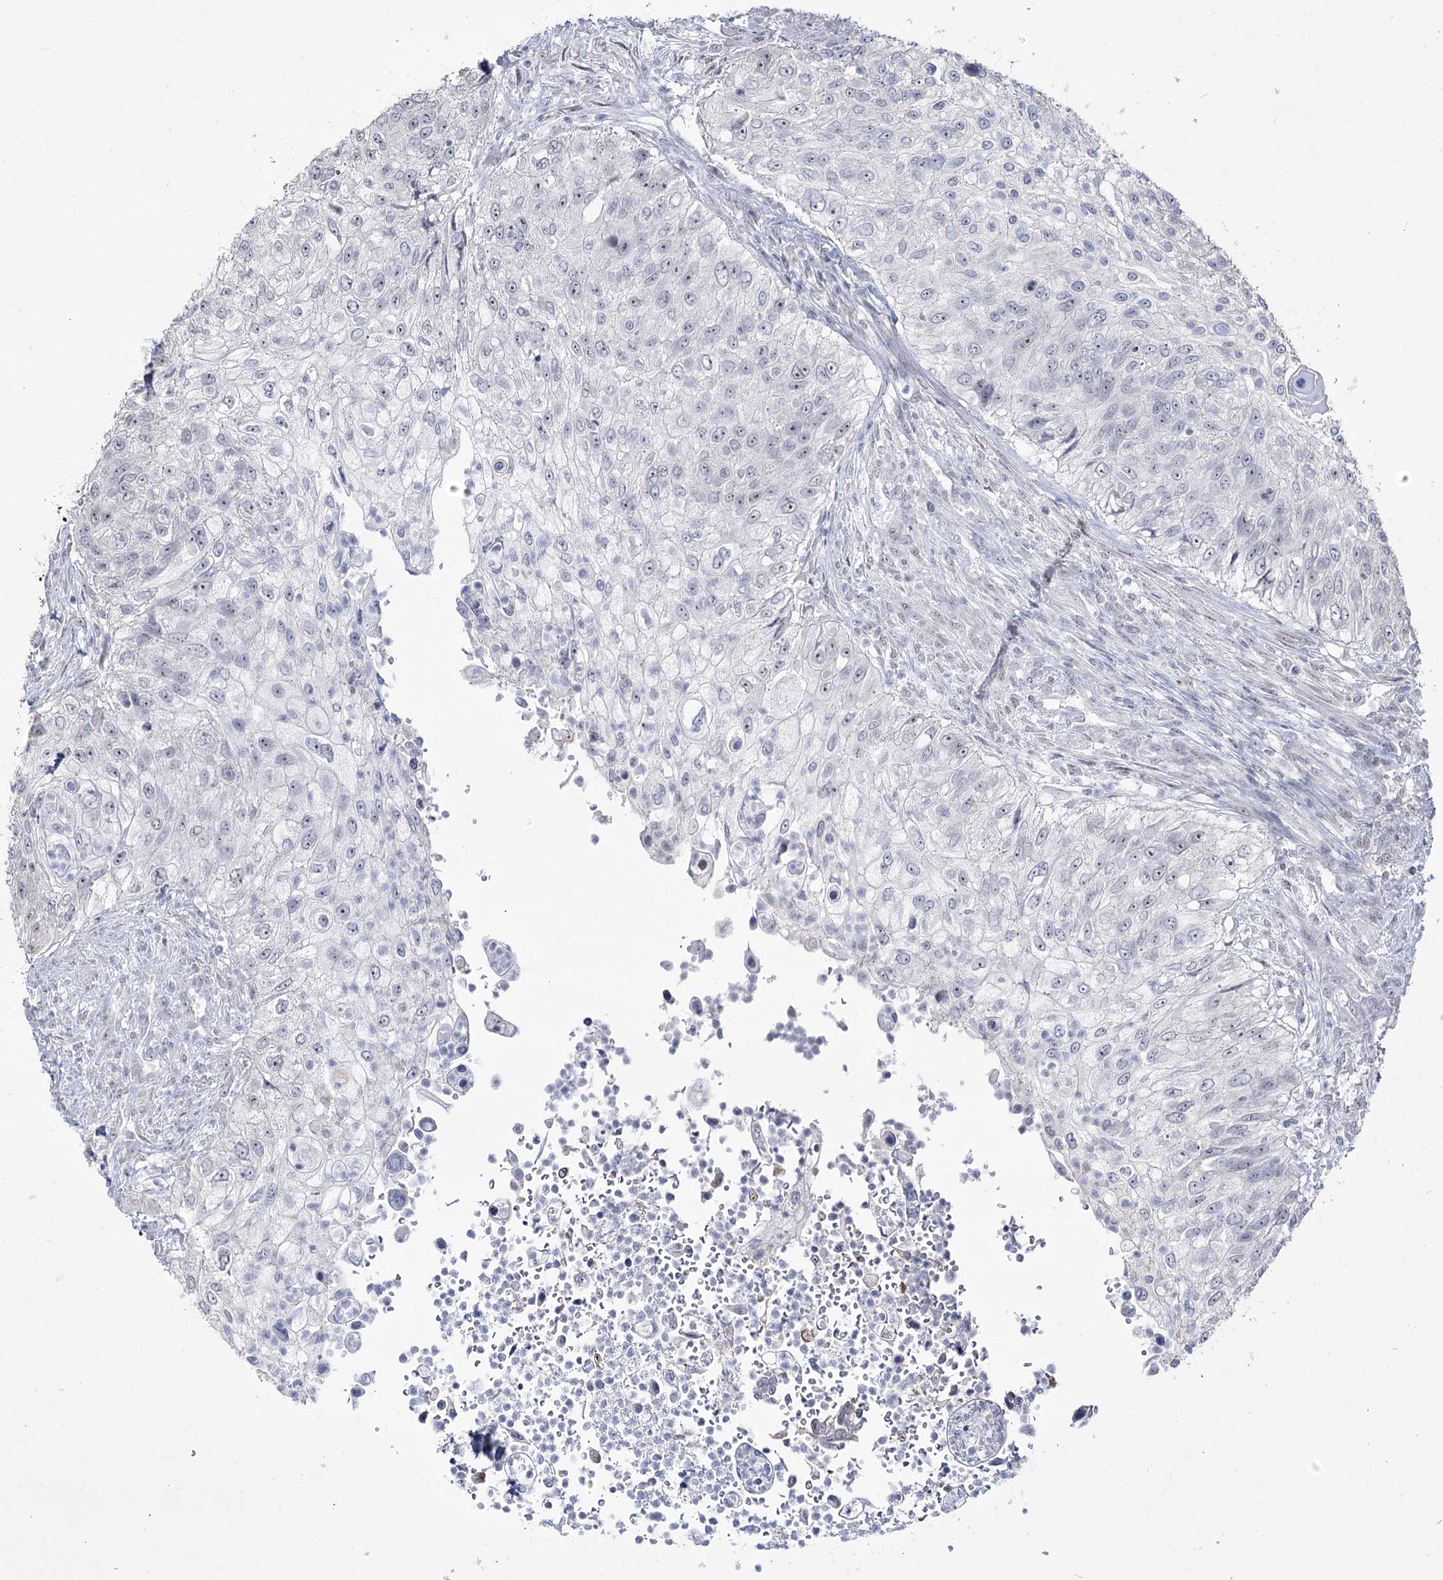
{"staining": {"intensity": "negative", "quantity": "none", "location": "none"}, "tissue": "urothelial cancer", "cell_type": "Tumor cells", "image_type": "cancer", "snomed": [{"axis": "morphology", "description": "Urothelial carcinoma, High grade"}, {"axis": "topography", "description": "Urinary bladder"}], "caption": "High magnification brightfield microscopy of urothelial cancer stained with DAB (brown) and counterstained with hematoxylin (blue): tumor cells show no significant staining. (Stains: DAB (3,3'-diaminobenzidine) immunohistochemistry (IHC) with hematoxylin counter stain, Microscopy: brightfield microscopy at high magnification).", "gene": "DDX50", "patient": {"sex": "female", "age": 60}}